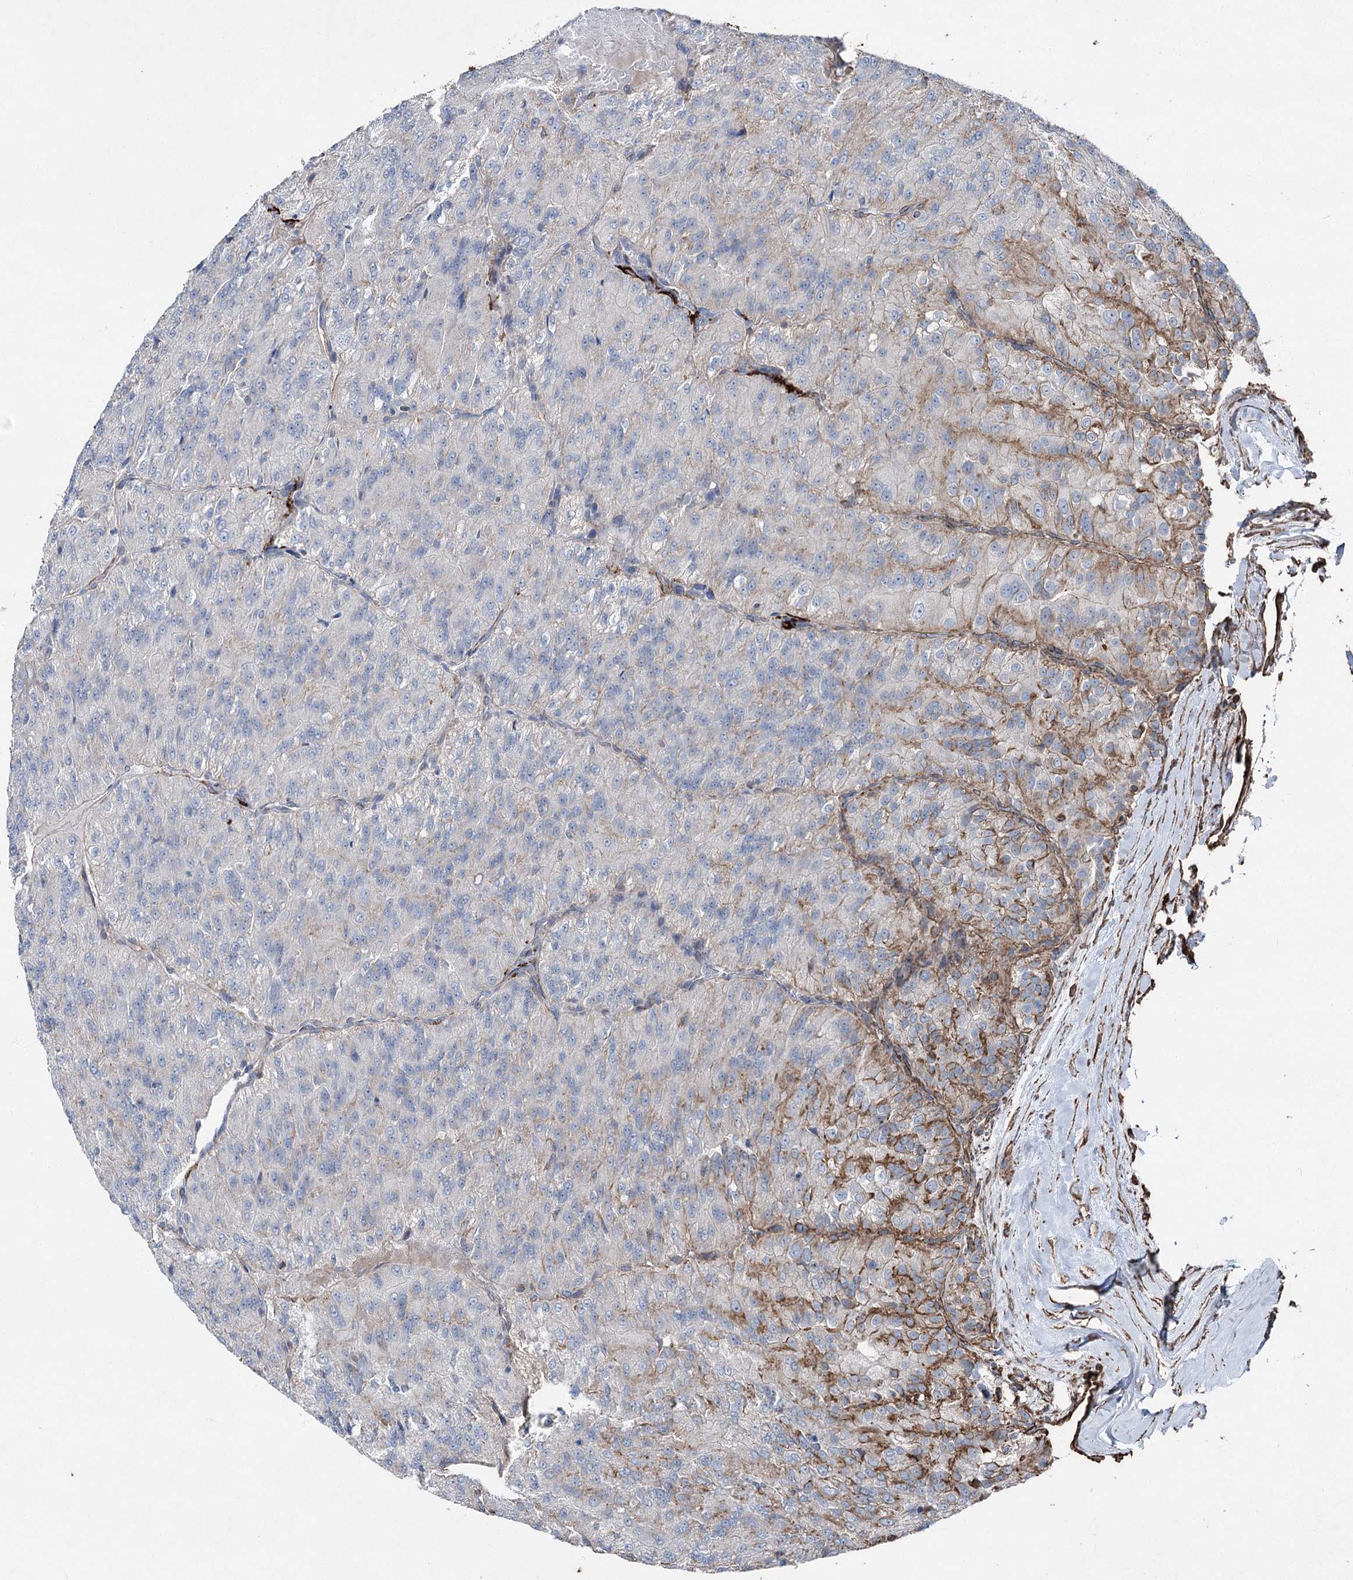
{"staining": {"intensity": "moderate", "quantity": "<25%", "location": "cytoplasmic/membranous"}, "tissue": "renal cancer", "cell_type": "Tumor cells", "image_type": "cancer", "snomed": [{"axis": "morphology", "description": "Adenocarcinoma, NOS"}, {"axis": "topography", "description": "Kidney"}], "caption": "Immunohistochemistry (IHC) (DAB) staining of renal cancer exhibits moderate cytoplasmic/membranous protein staining in approximately <25% of tumor cells. (DAB IHC, brown staining for protein, blue staining for nuclei).", "gene": "CLEC4M", "patient": {"sex": "female", "age": 63}}